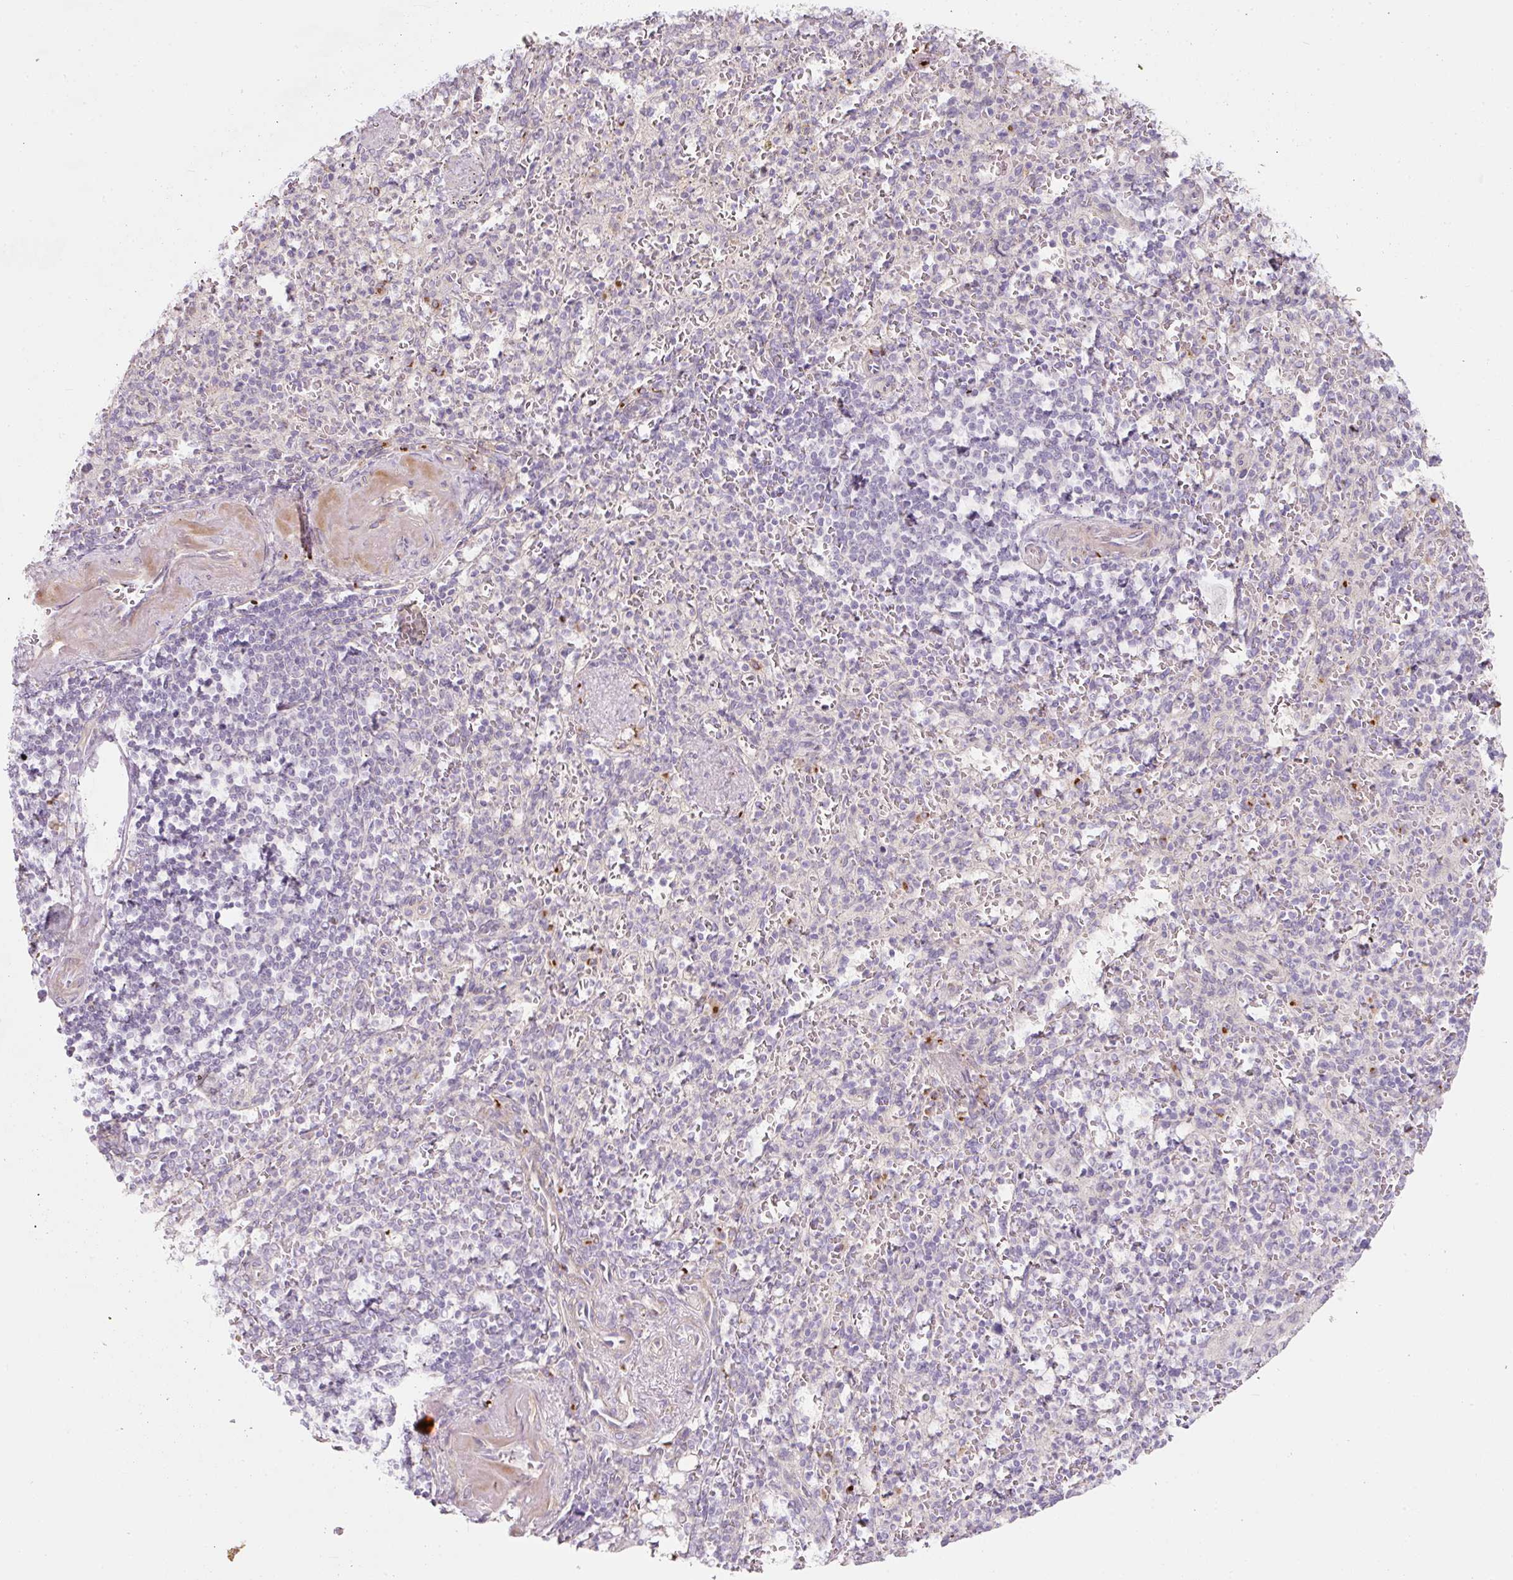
{"staining": {"intensity": "negative", "quantity": "none", "location": "none"}, "tissue": "spleen", "cell_type": "Cells in red pulp", "image_type": "normal", "snomed": [{"axis": "morphology", "description": "Normal tissue, NOS"}, {"axis": "topography", "description": "Spleen"}], "caption": "IHC histopathology image of unremarkable spleen: human spleen stained with DAB (3,3'-diaminobenzidine) reveals no significant protein positivity in cells in red pulp. (Immunohistochemistry (ihc), brightfield microscopy, high magnification).", "gene": "NBPF11", "patient": {"sex": "female", "age": 74}}